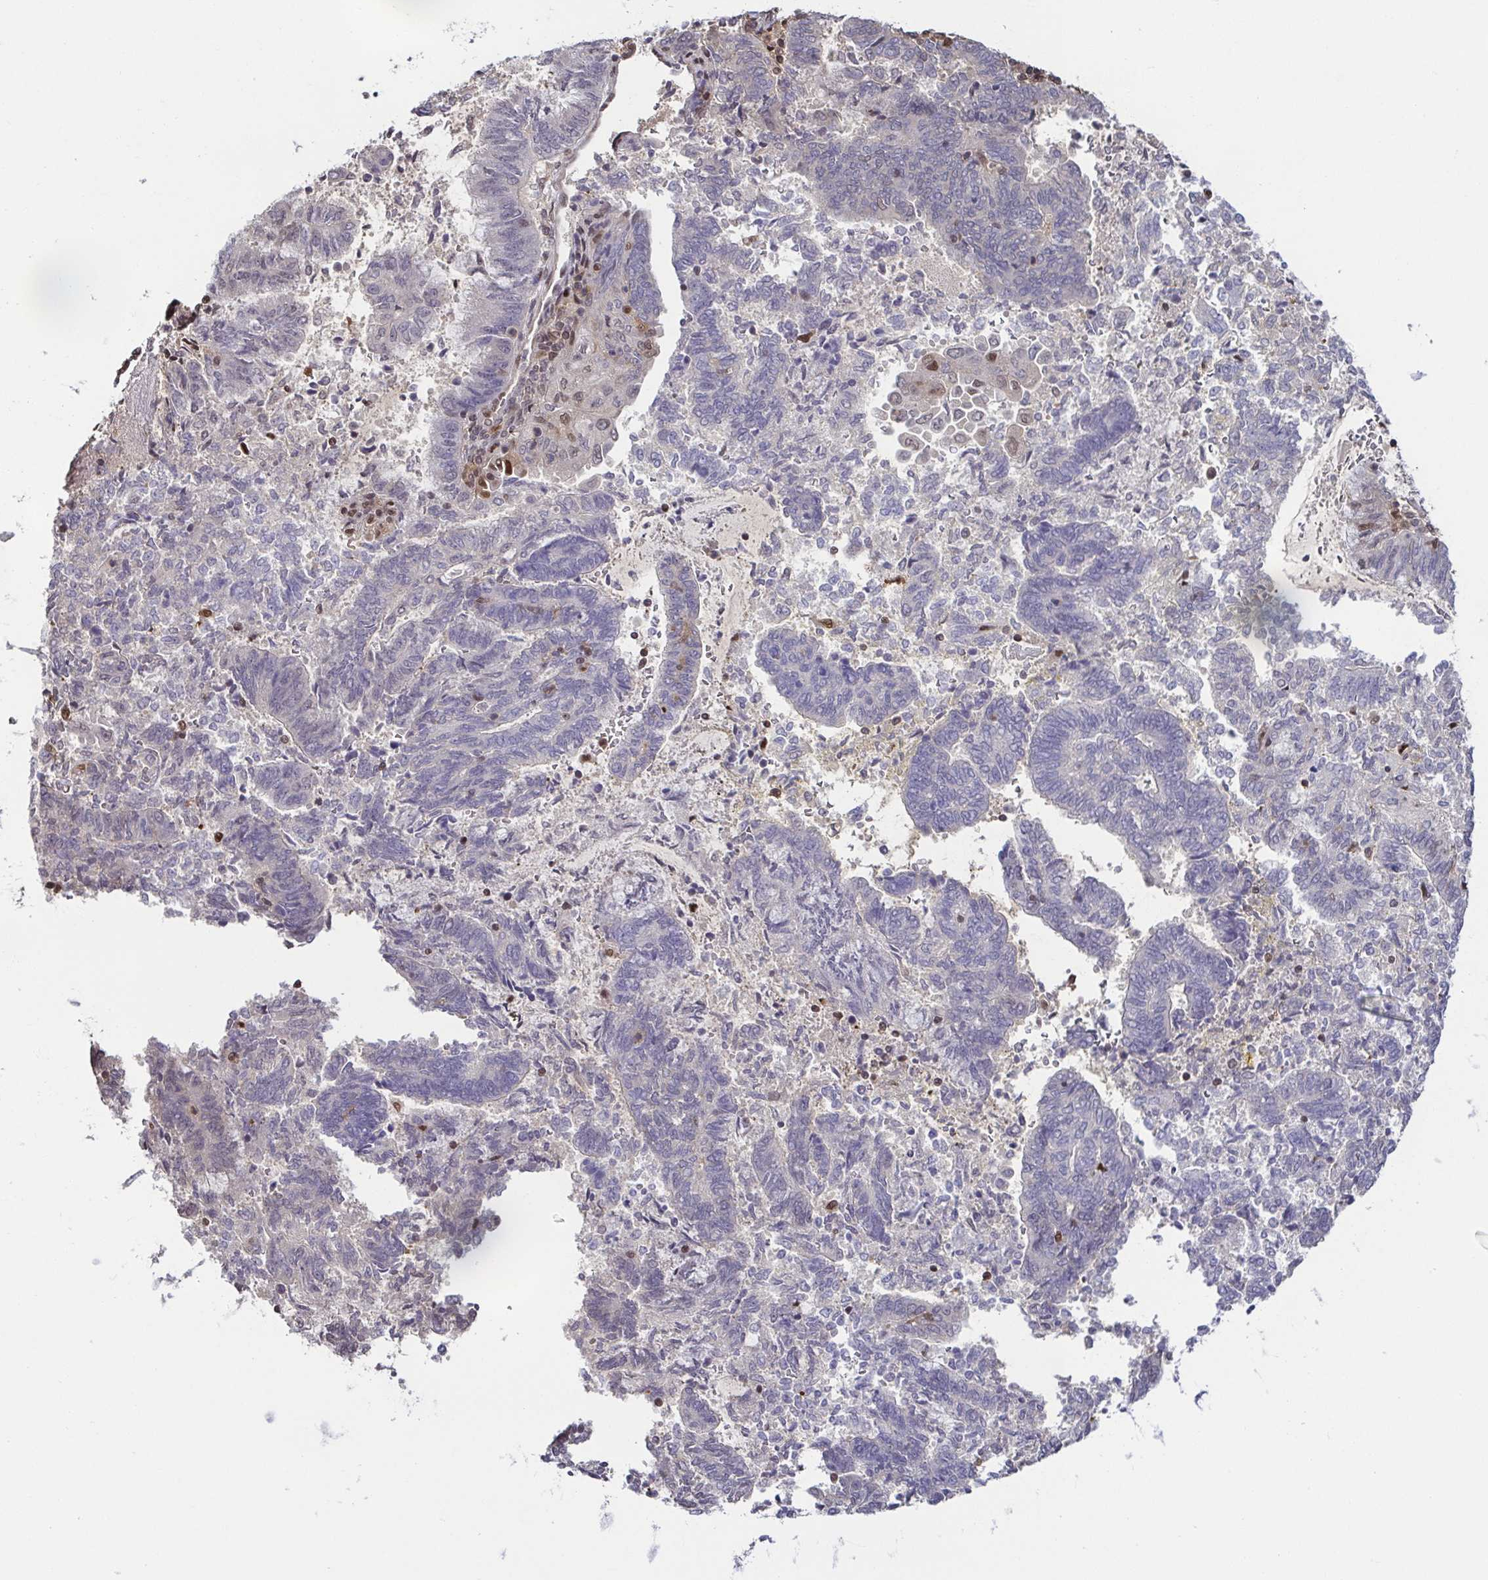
{"staining": {"intensity": "negative", "quantity": "none", "location": "none"}, "tissue": "endometrial cancer", "cell_type": "Tumor cells", "image_type": "cancer", "snomed": [{"axis": "morphology", "description": "Adenocarcinoma, NOS"}, {"axis": "topography", "description": "Endometrium"}], "caption": "Immunohistochemical staining of adenocarcinoma (endometrial) displays no significant expression in tumor cells.", "gene": "PSMB9", "patient": {"sex": "female", "age": 65}}